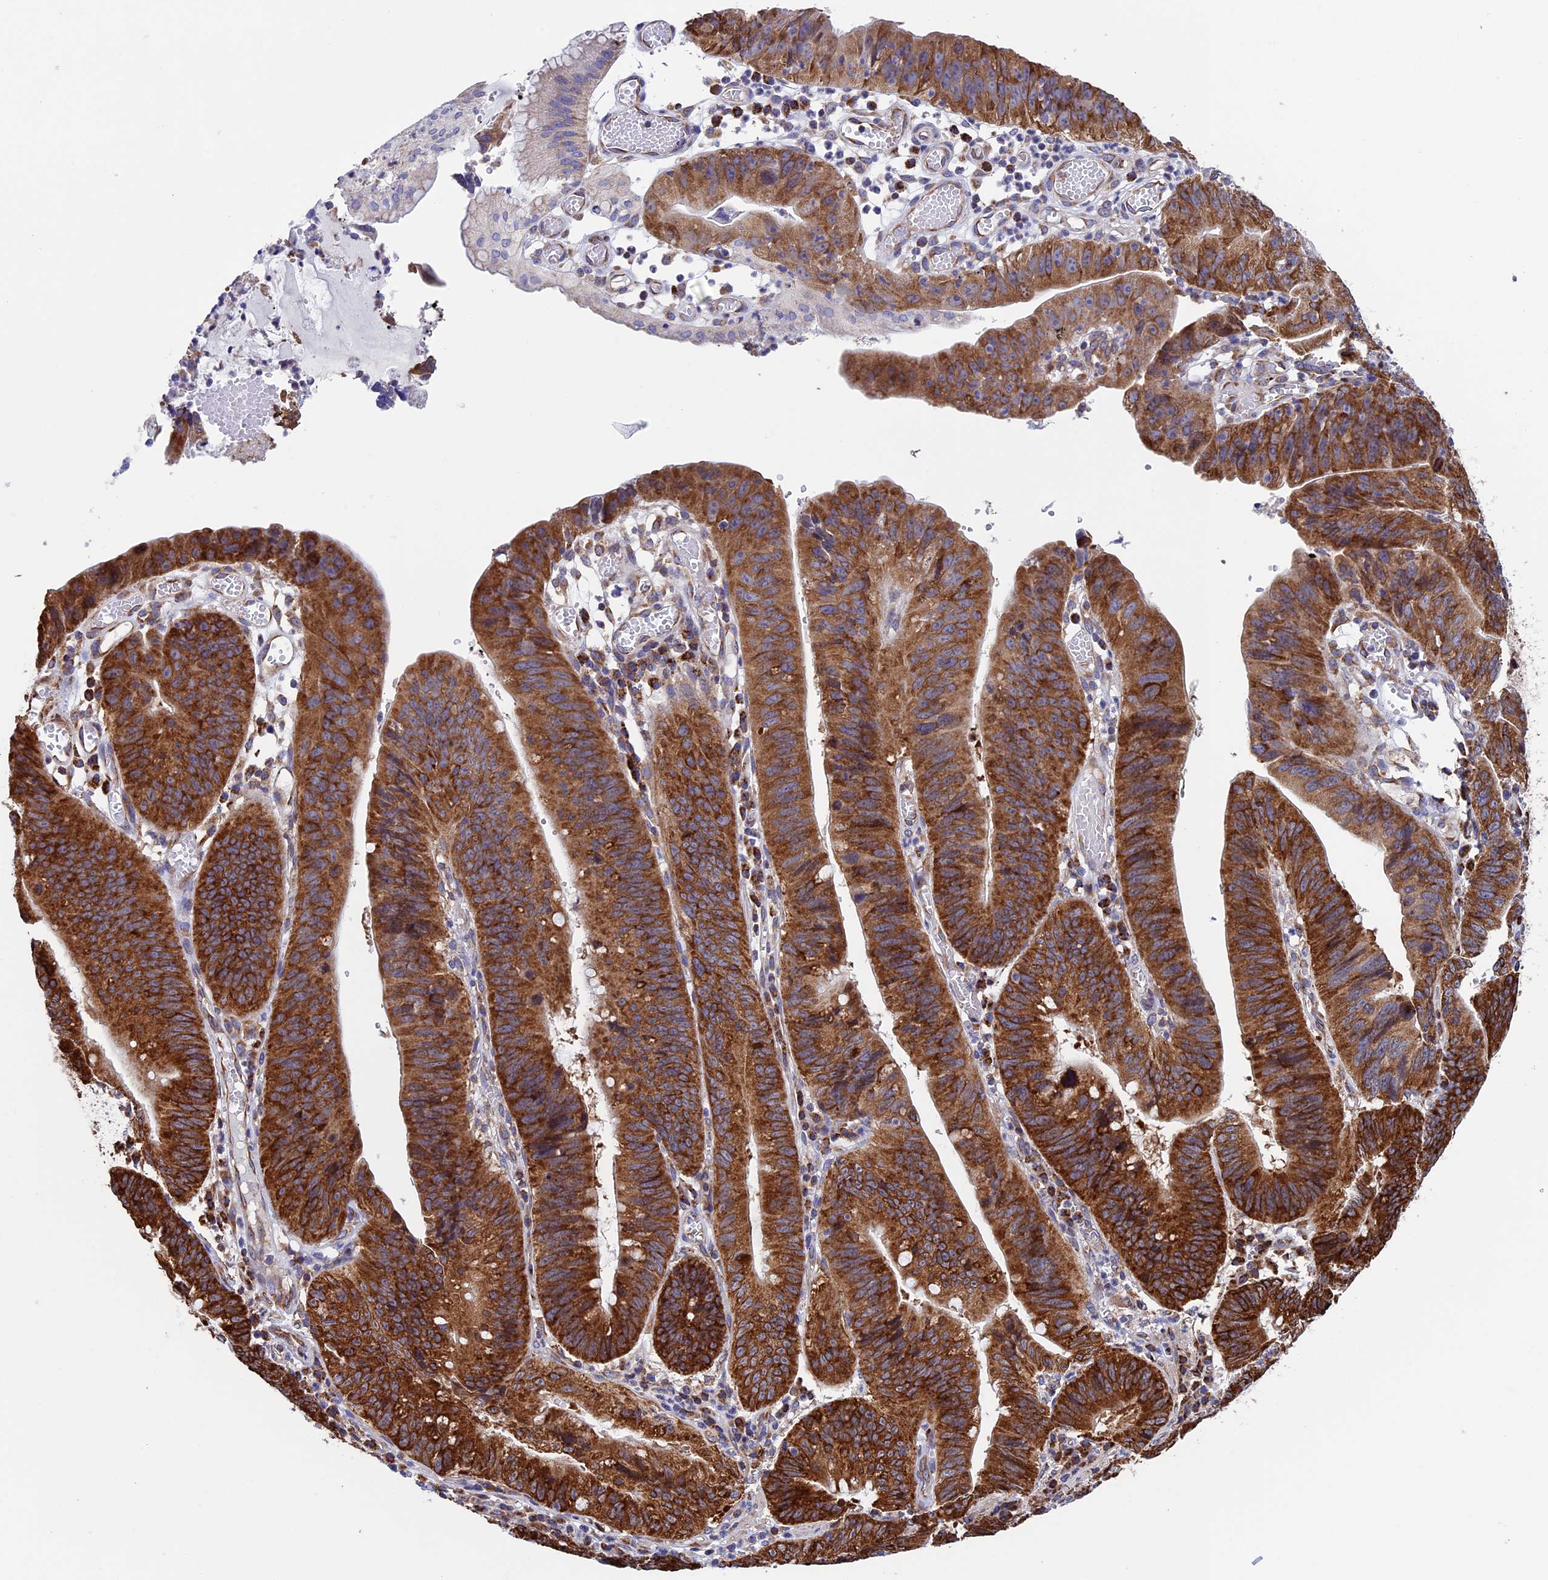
{"staining": {"intensity": "strong", "quantity": ">75%", "location": "cytoplasmic/membranous"}, "tissue": "stomach cancer", "cell_type": "Tumor cells", "image_type": "cancer", "snomed": [{"axis": "morphology", "description": "Adenocarcinoma, NOS"}, {"axis": "topography", "description": "Stomach"}], "caption": "Protein staining of stomach adenocarcinoma tissue exhibits strong cytoplasmic/membranous staining in approximately >75% of tumor cells.", "gene": "SLC9A5", "patient": {"sex": "male", "age": 59}}